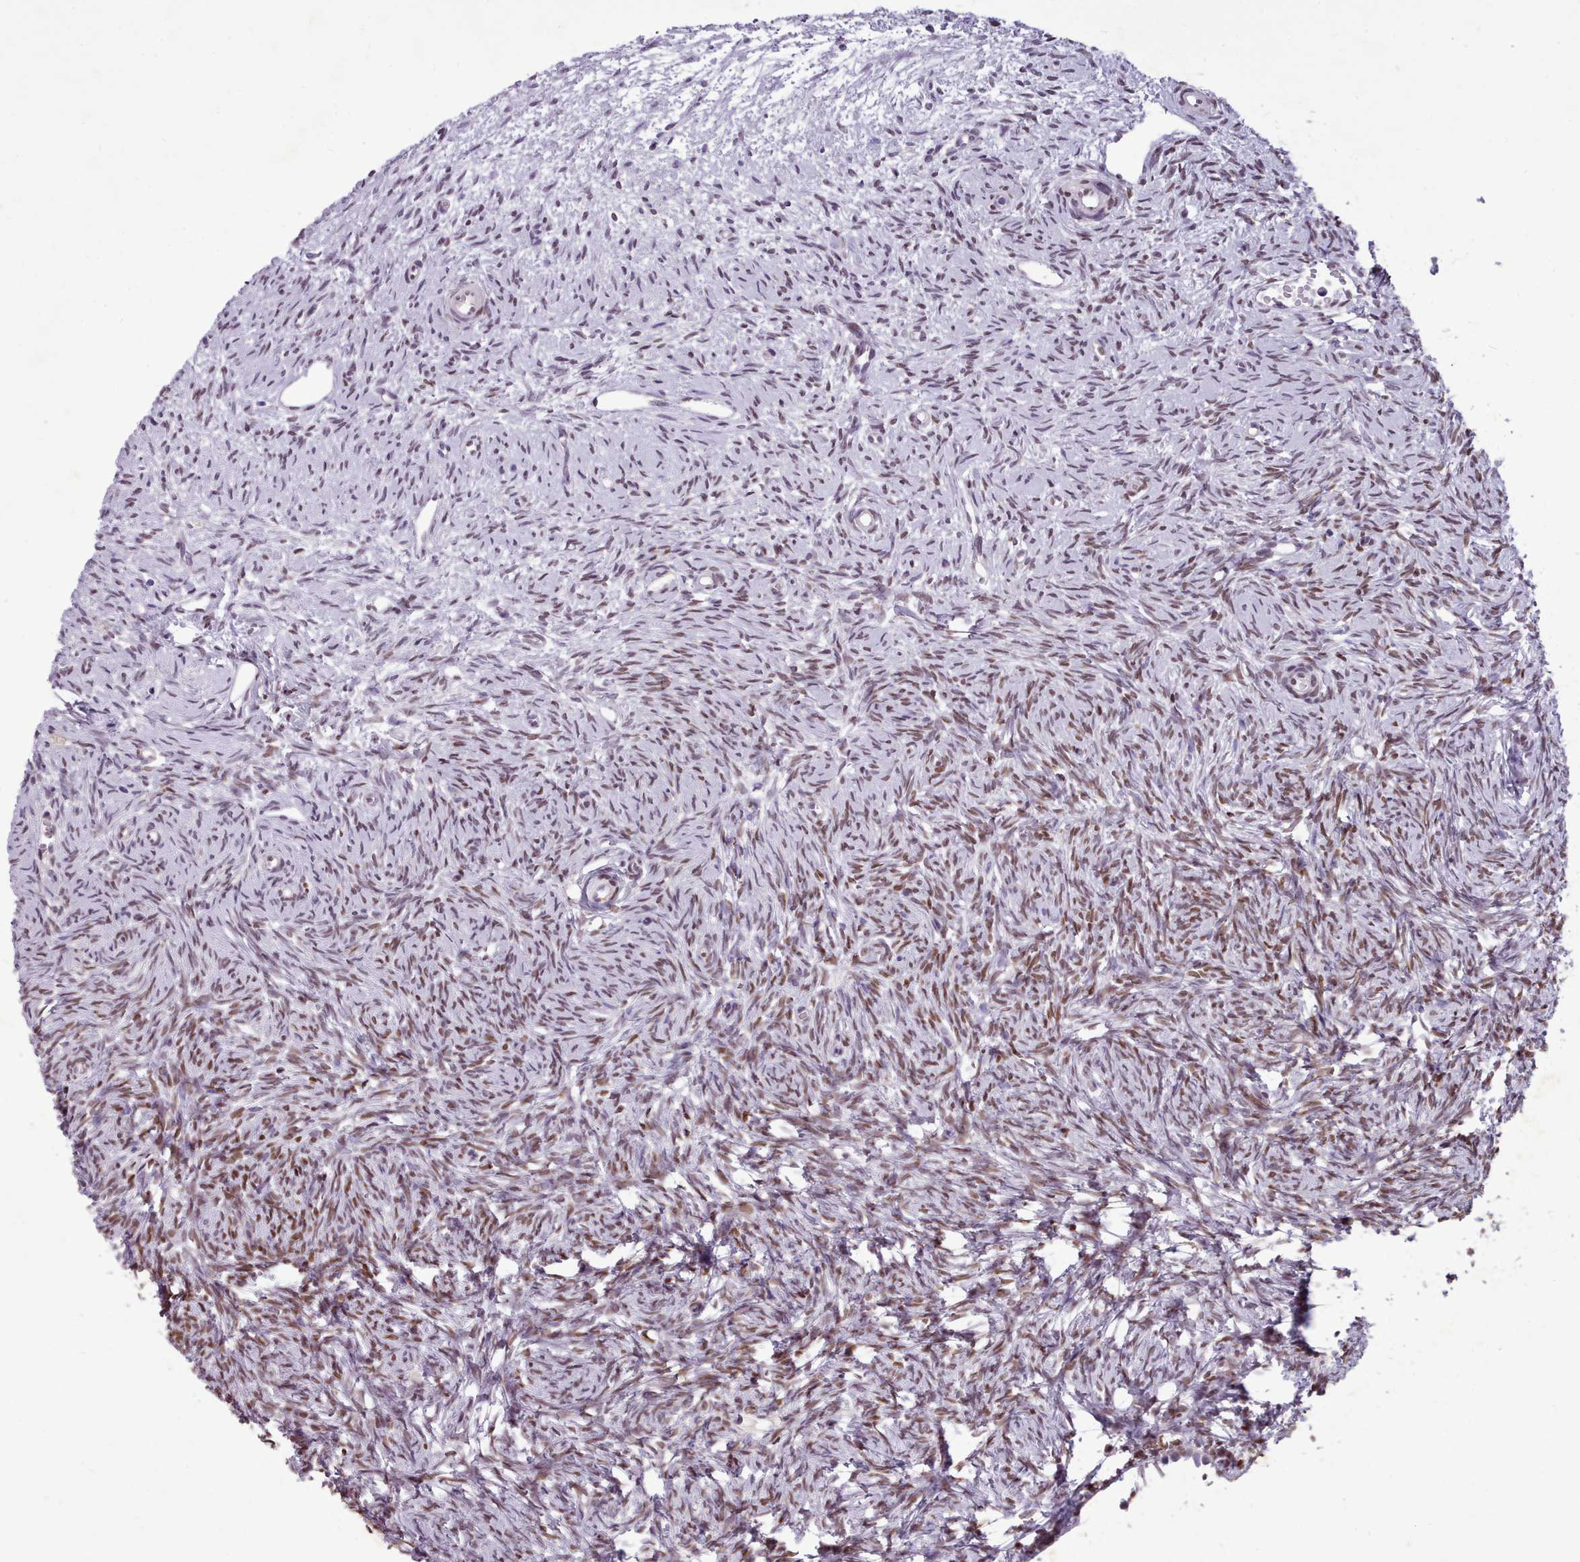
{"staining": {"intensity": "moderate", "quantity": "25%-75%", "location": "nuclear"}, "tissue": "ovary", "cell_type": "Ovarian stroma cells", "image_type": "normal", "snomed": [{"axis": "morphology", "description": "Normal tissue, NOS"}, {"axis": "topography", "description": "Ovary"}], "caption": "Immunohistochemistry (IHC) histopathology image of unremarkable ovary: human ovary stained using IHC exhibits medium levels of moderate protein expression localized specifically in the nuclear of ovarian stroma cells, appearing as a nuclear brown color.", "gene": "KCNT2", "patient": {"sex": "female", "age": 51}}